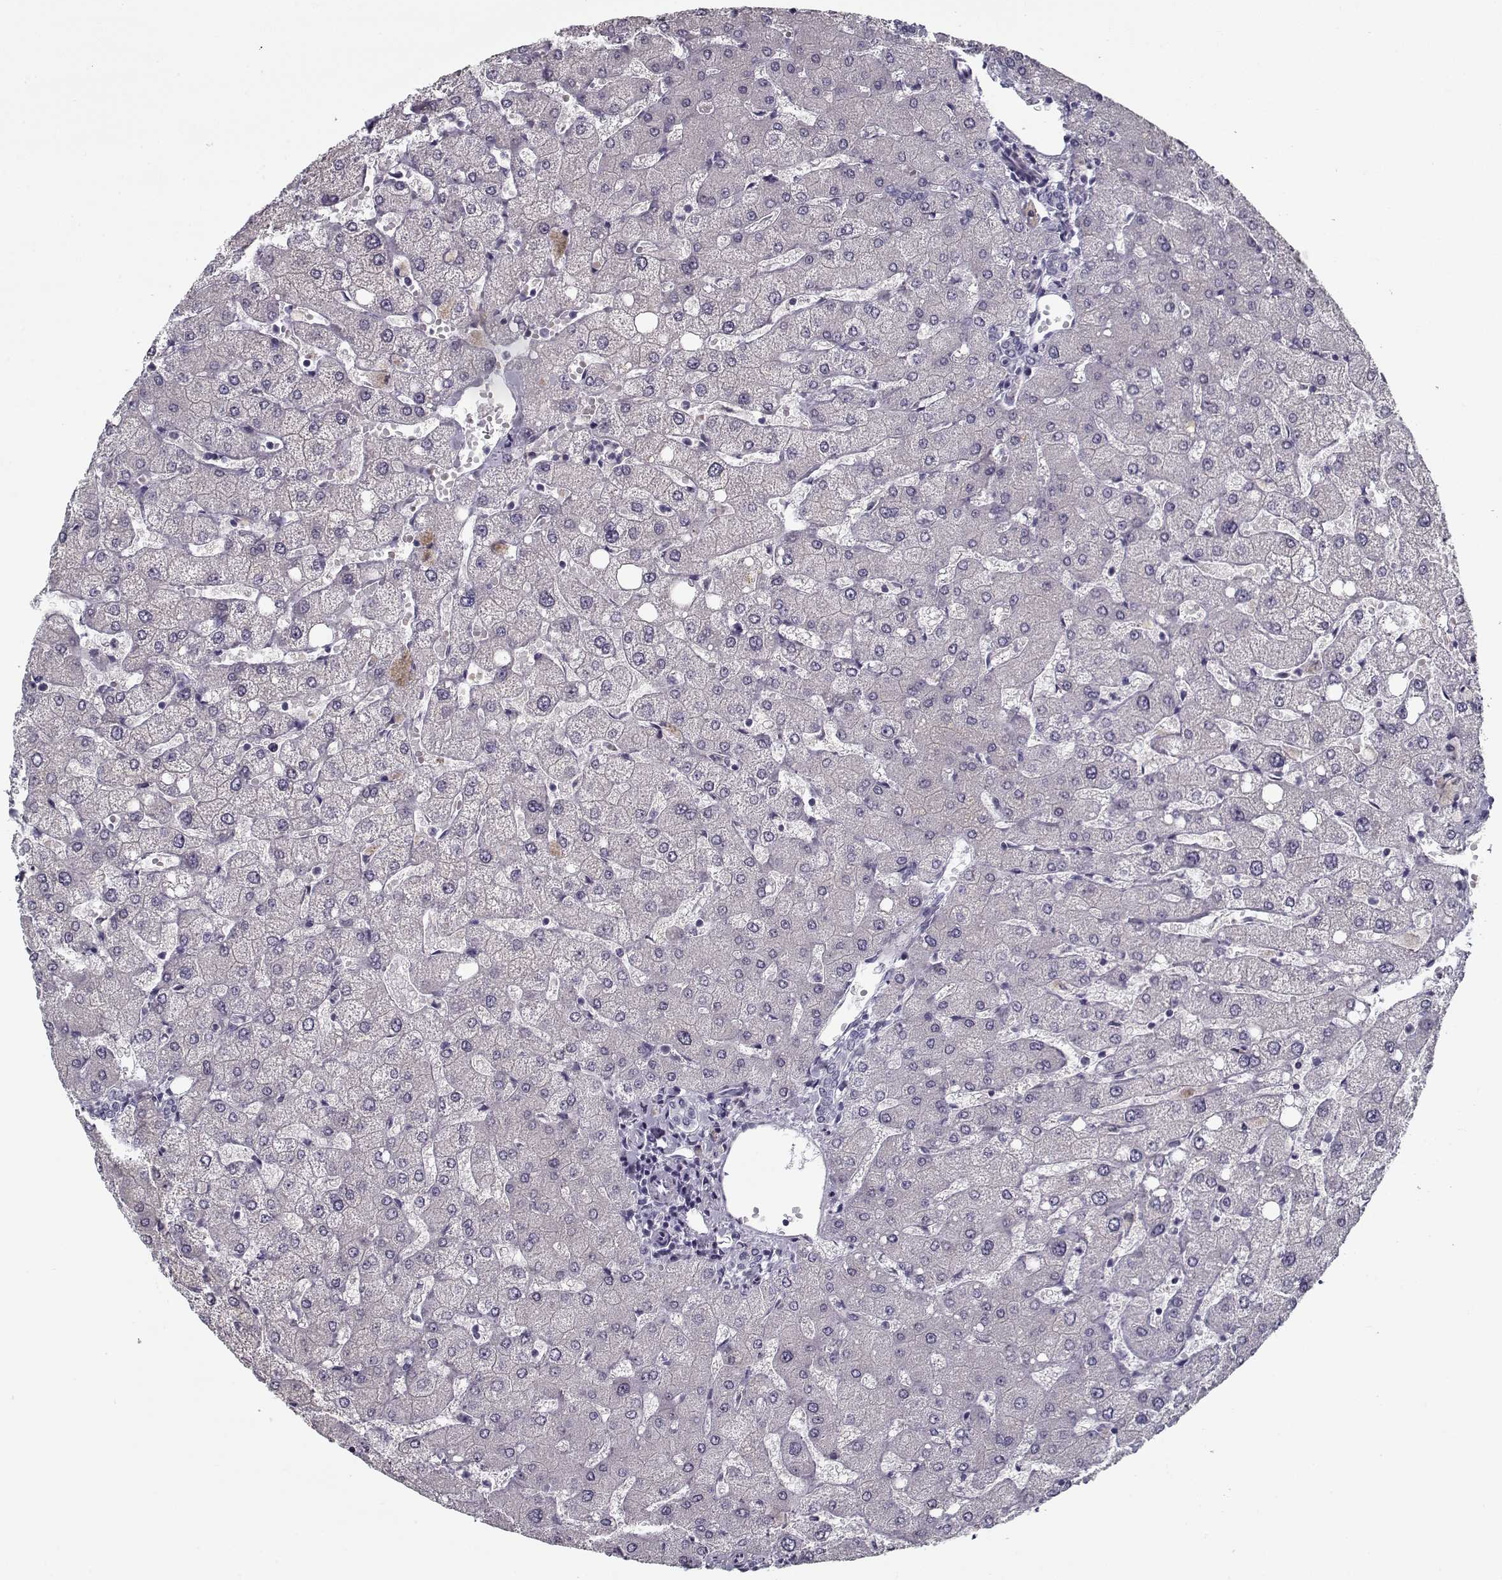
{"staining": {"intensity": "negative", "quantity": "none", "location": "none"}, "tissue": "liver", "cell_type": "Cholangiocytes", "image_type": "normal", "snomed": [{"axis": "morphology", "description": "Normal tissue, NOS"}, {"axis": "topography", "description": "Liver"}], "caption": "The micrograph exhibits no significant expression in cholangiocytes of liver.", "gene": "SPACA9", "patient": {"sex": "female", "age": 54}}